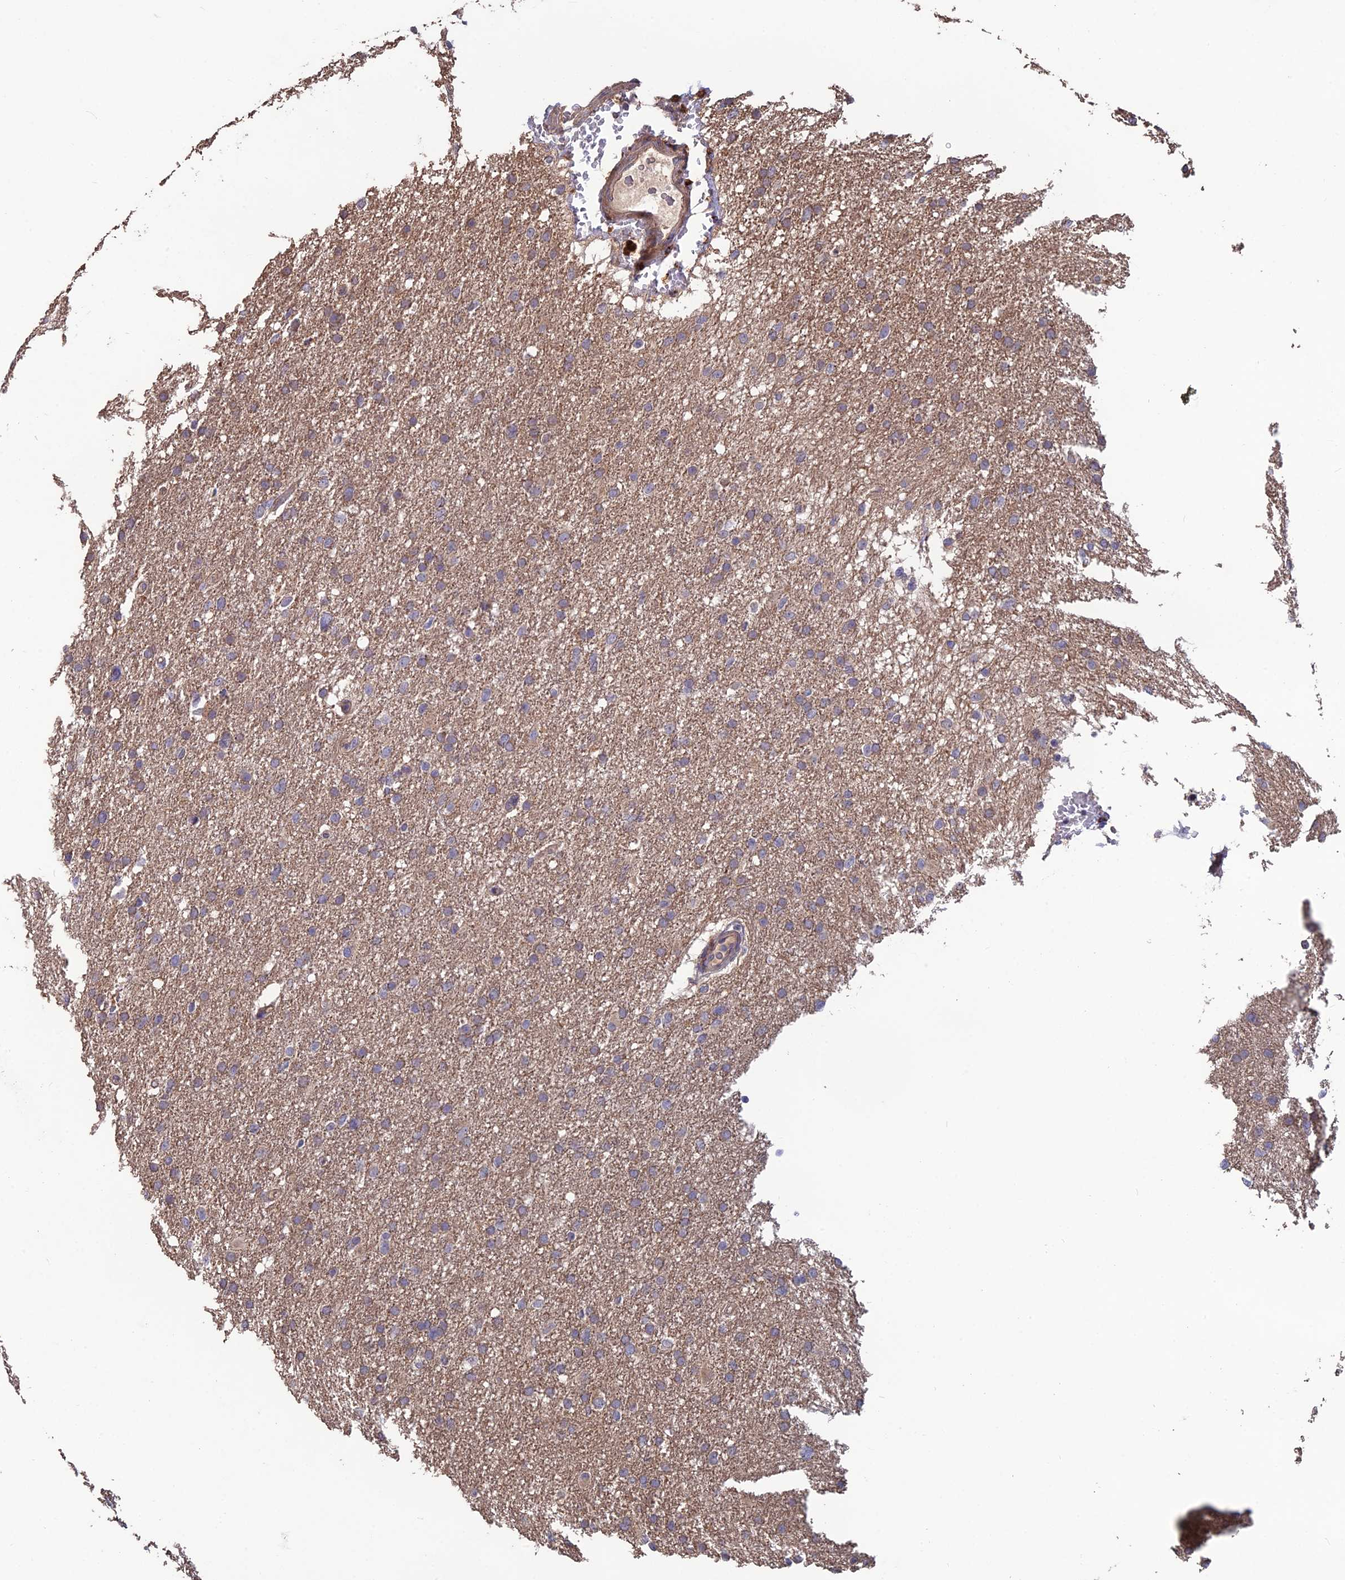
{"staining": {"intensity": "weak", "quantity": "25%-75%", "location": "cytoplasmic/membranous"}, "tissue": "glioma", "cell_type": "Tumor cells", "image_type": "cancer", "snomed": [{"axis": "morphology", "description": "Glioma, malignant, High grade"}, {"axis": "topography", "description": "Cerebral cortex"}], "caption": "Brown immunohistochemical staining in human glioma exhibits weak cytoplasmic/membranous staining in about 25%-75% of tumor cells.", "gene": "SHISA5", "patient": {"sex": "female", "age": 36}}